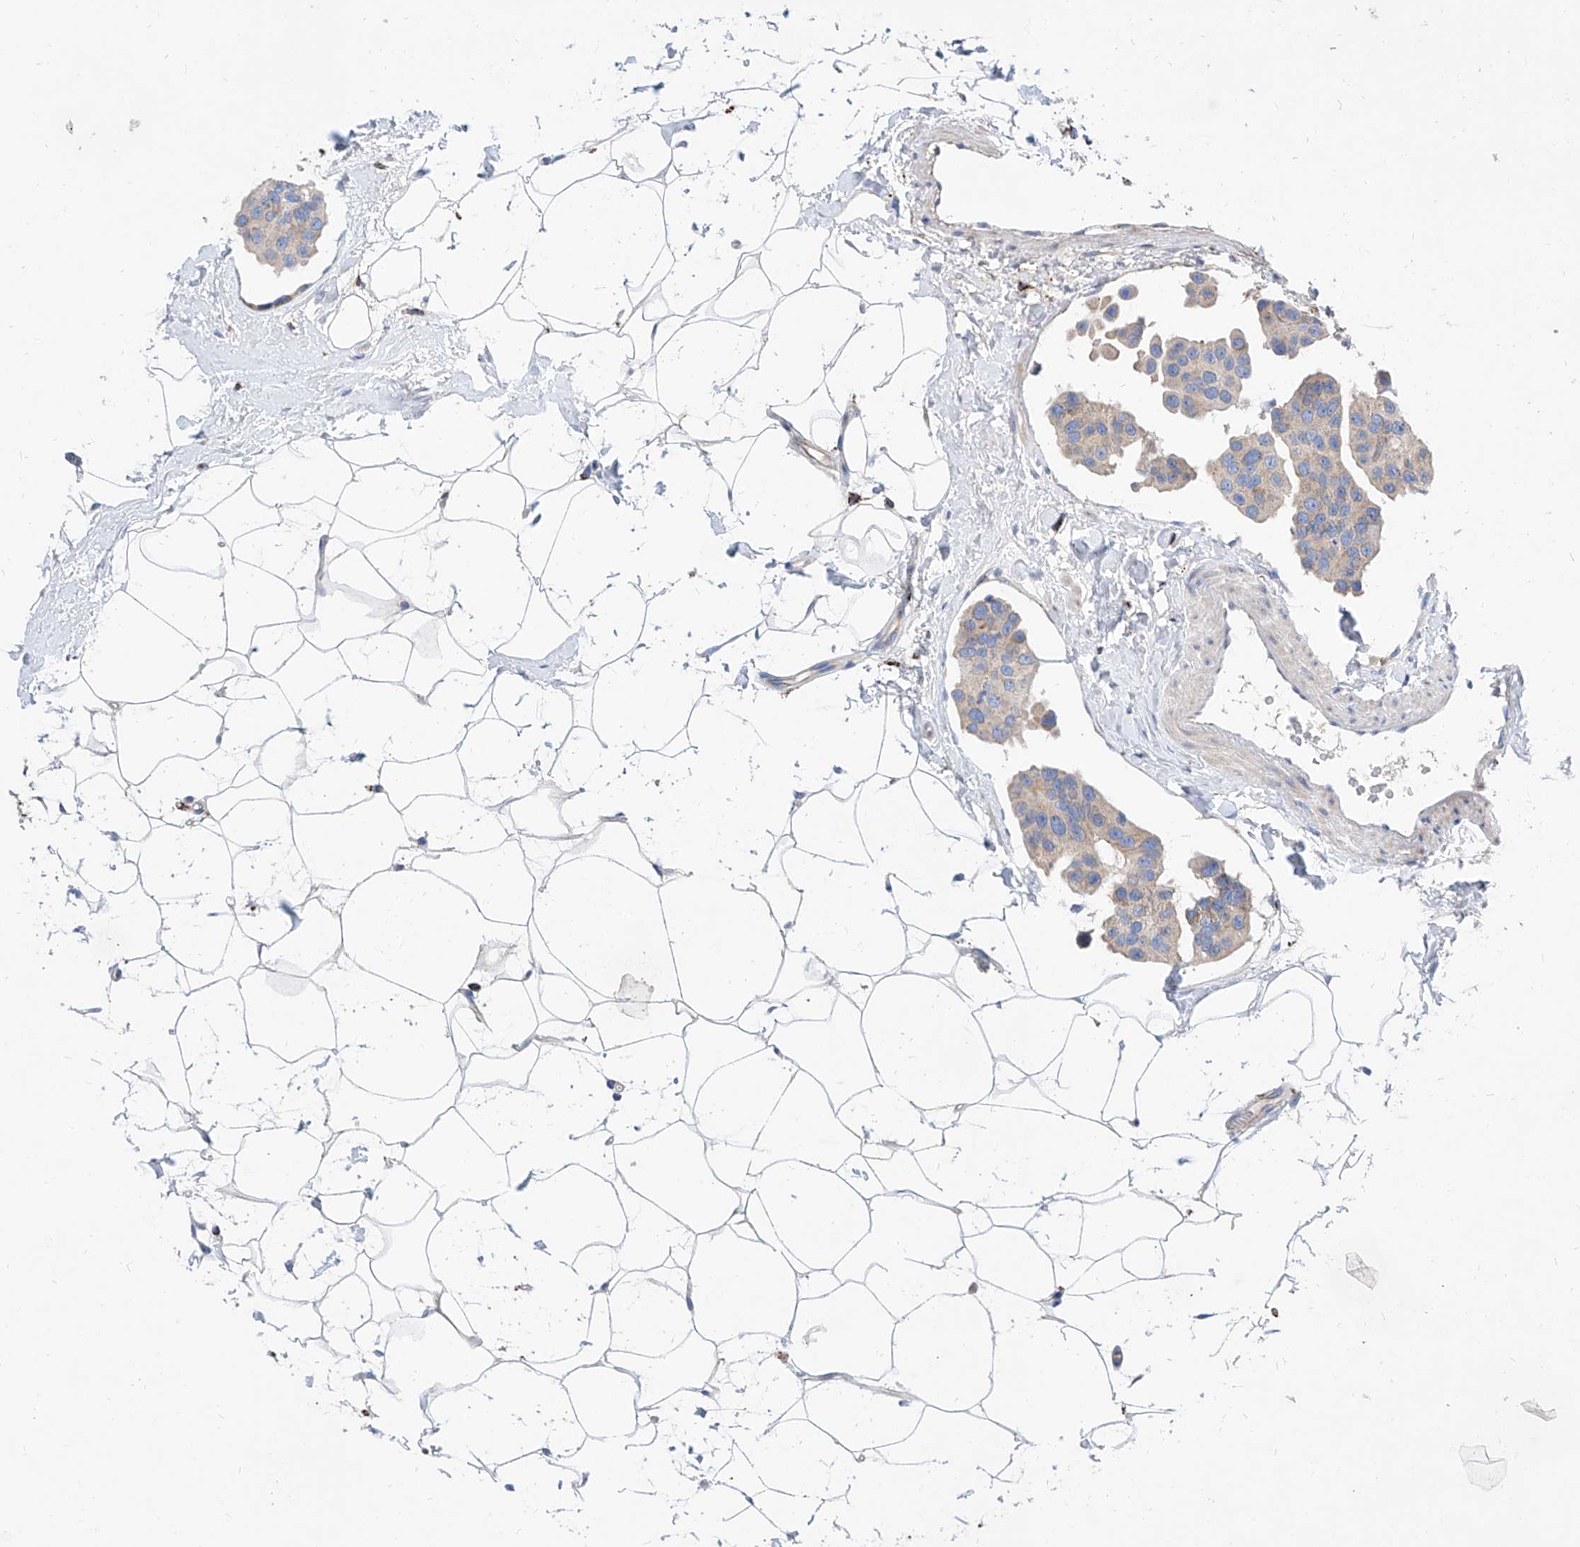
{"staining": {"intensity": "negative", "quantity": "none", "location": "none"}, "tissue": "breast cancer", "cell_type": "Tumor cells", "image_type": "cancer", "snomed": [{"axis": "morphology", "description": "Normal tissue, NOS"}, {"axis": "morphology", "description": "Duct carcinoma"}, {"axis": "topography", "description": "Breast"}], "caption": "Breast invasive ductal carcinoma was stained to show a protein in brown. There is no significant staining in tumor cells.", "gene": "CPNE5", "patient": {"sex": "female", "age": 39}}